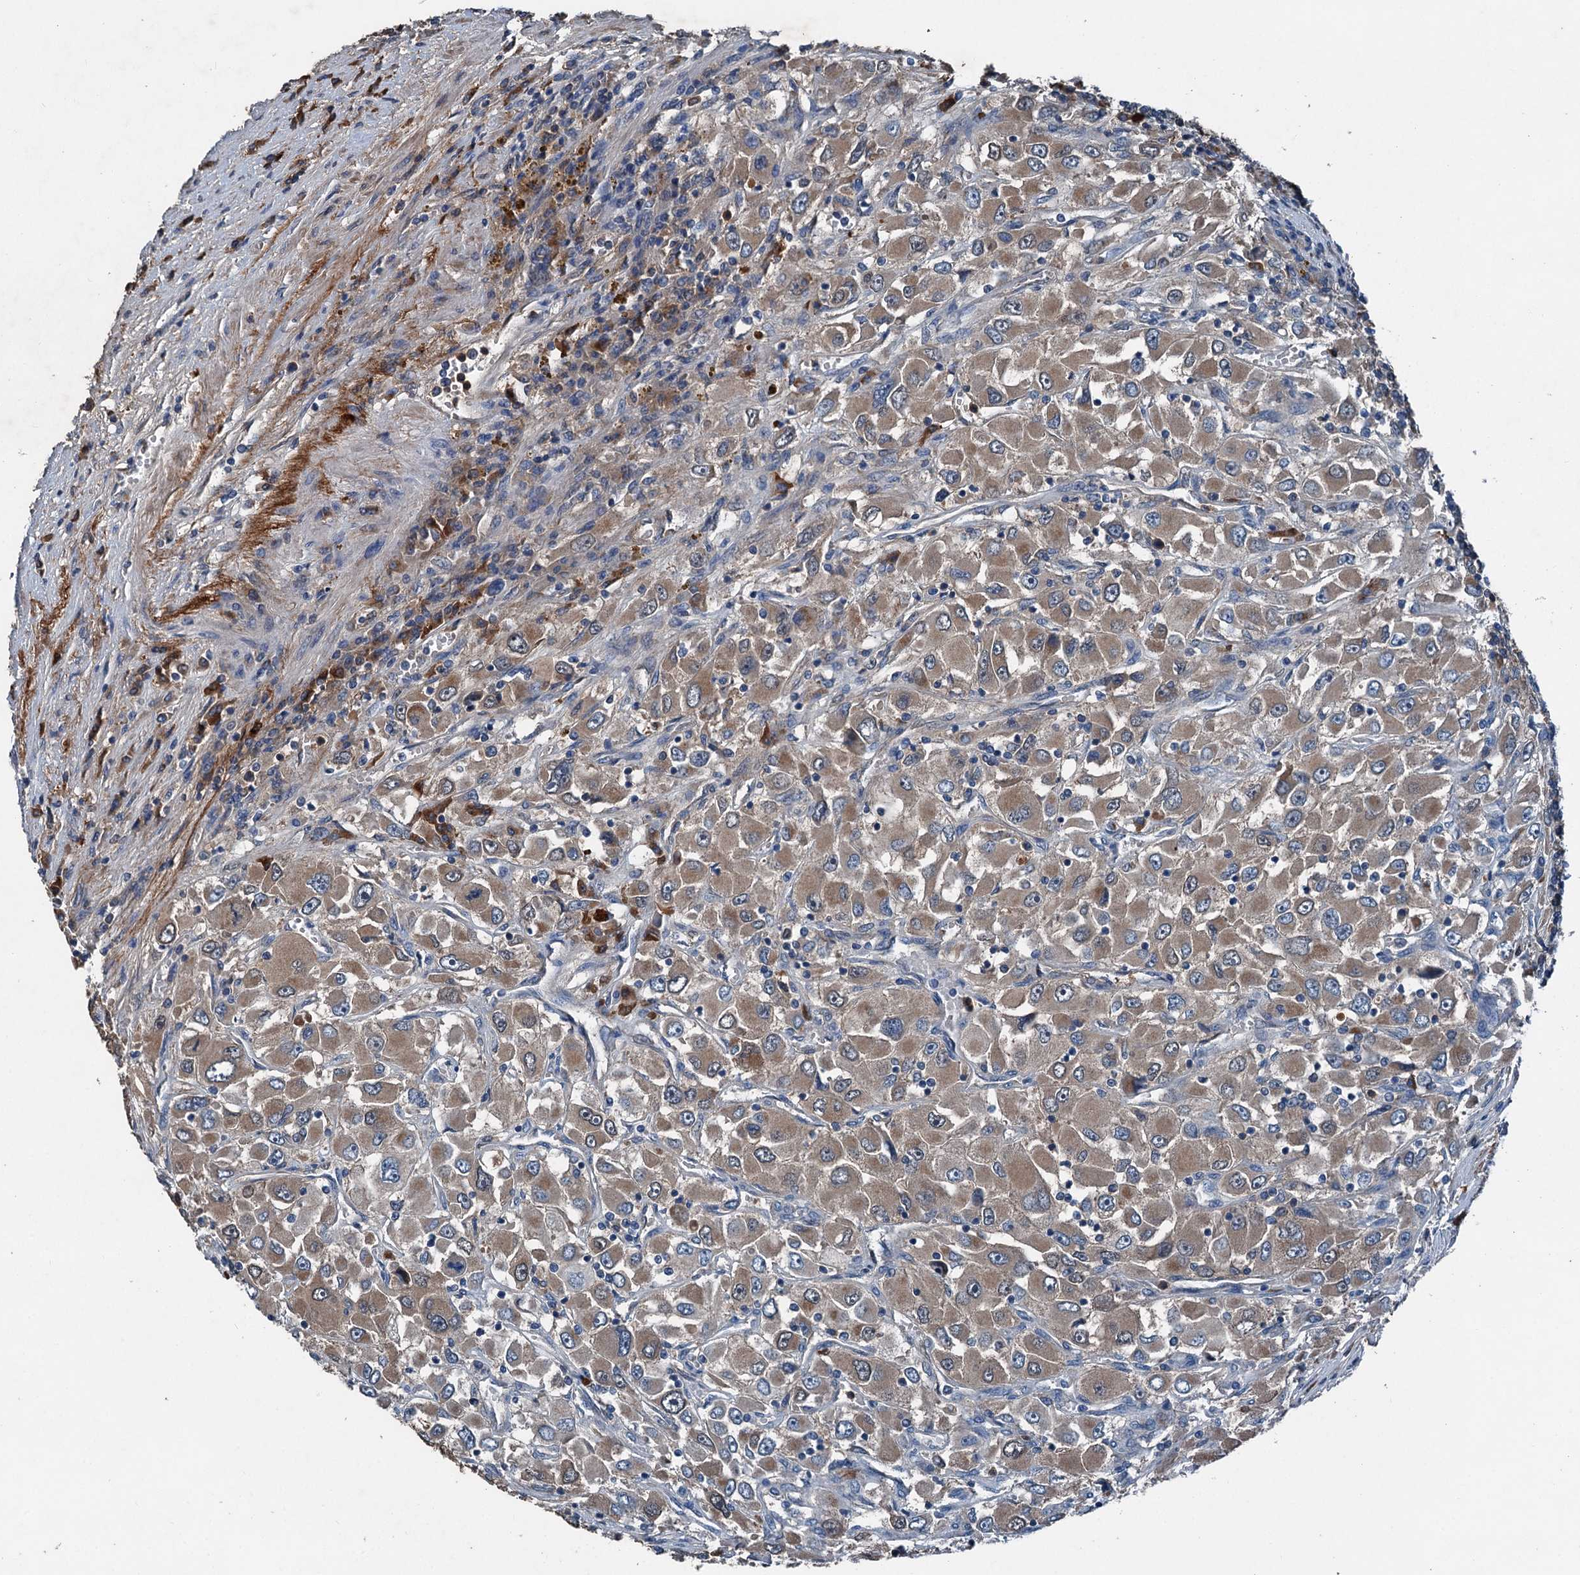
{"staining": {"intensity": "weak", "quantity": ">75%", "location": "cytoplasmic/membranous"}, "tissue": "renal cancer", "cell_type": "Tumor cells", "image_type": "cancer", "snomed": [{"axis": "morphology", "description": "Adenocarcinoma, NOS"}, {"axis": "topography", "description": "Kidney"}], "caption": "Renal cancer (adenocarcinoma) stained with immunohistochemistry (IHC) shows weak cytoplasmic/membranous expression in about >75% of tumor cells.", "gene": "PDSS1", "patient": {"sex": "female", "age": 52}}